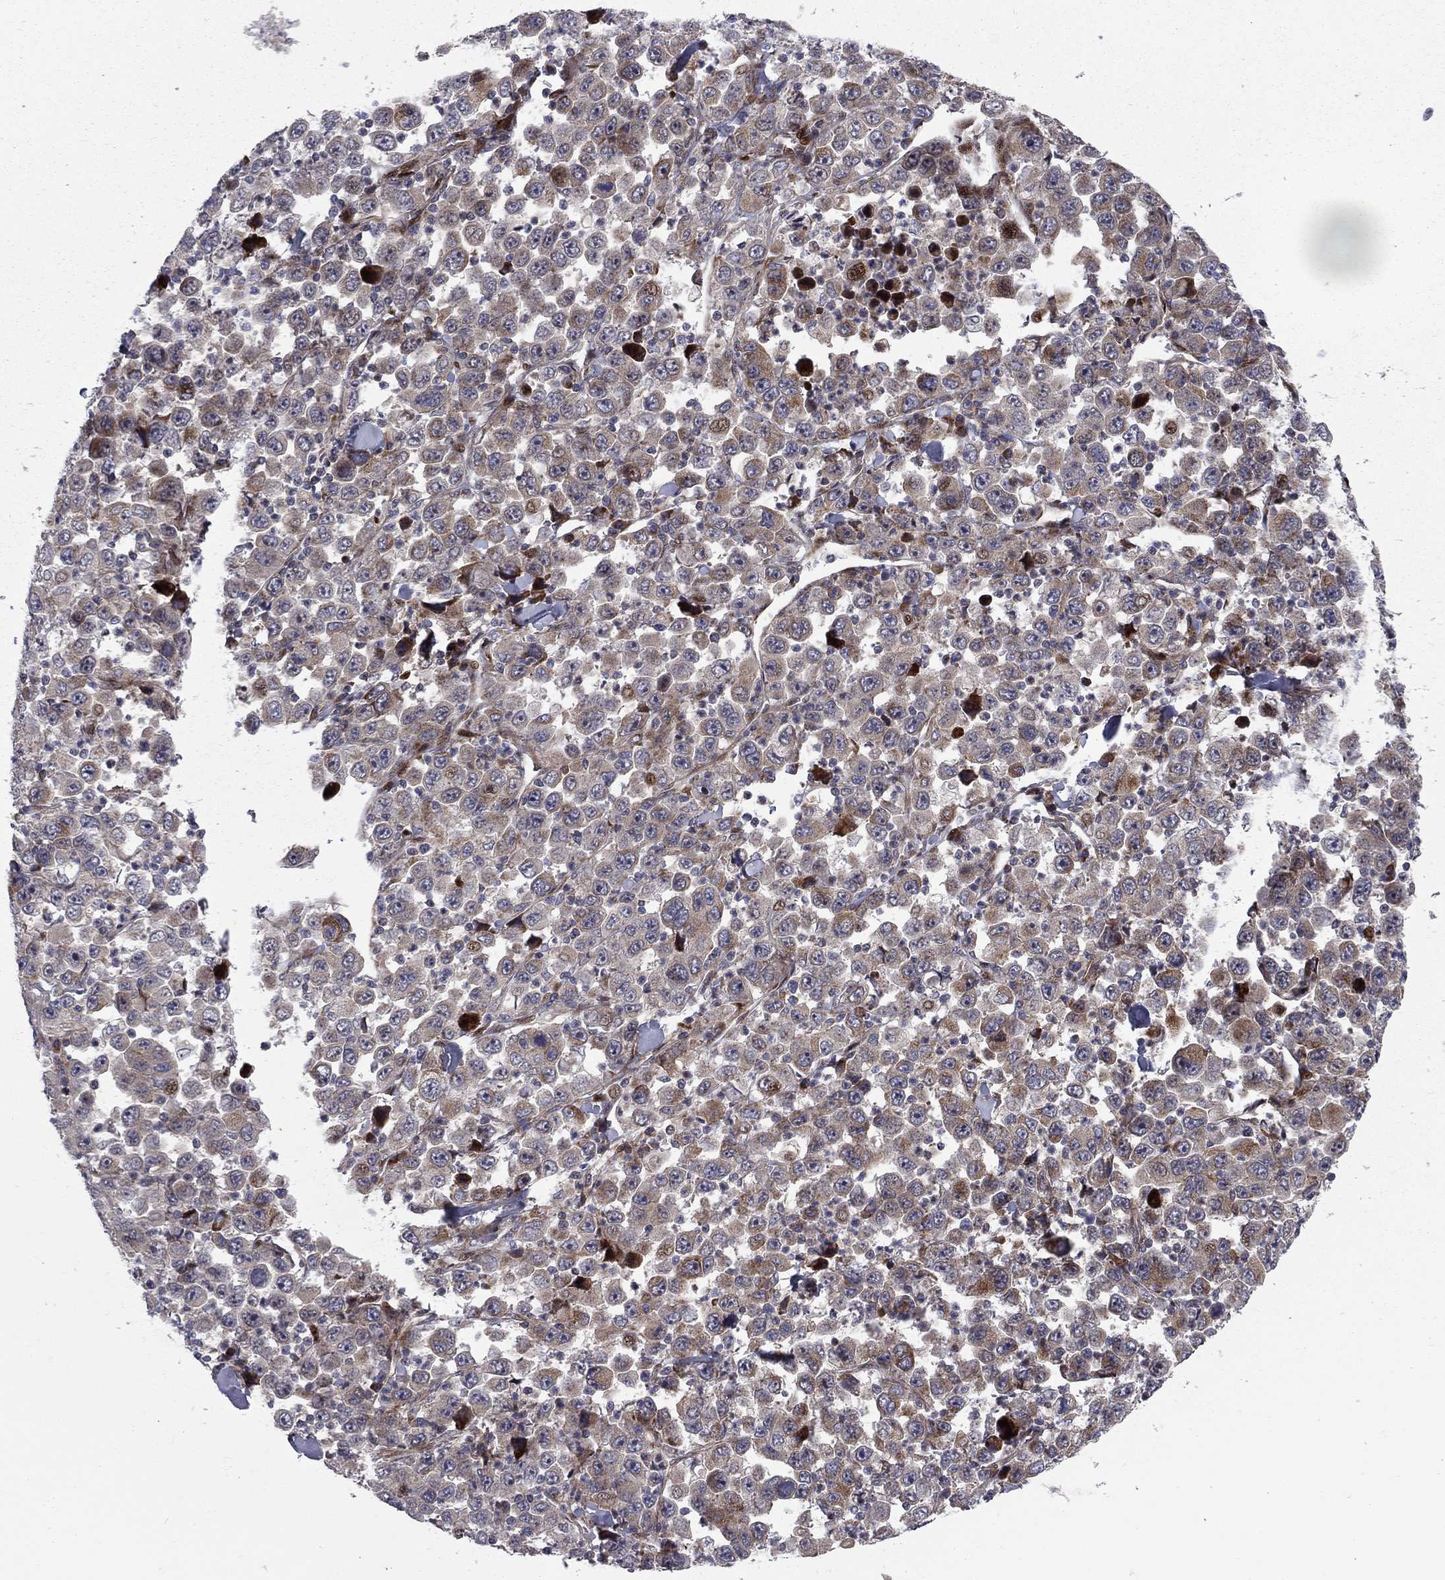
{"staining": {"intensity": "weak", "quantity": "25%-75%", "location": "cytoplasmic/membranous"}, "tissue": "stomach cancer", "cell_type": "Tumor cells", "image_type": "cancer", "snomed": [{"axis": "morphology", "description": "Normal tissue, NOS"}, {"axis": "morphology", "description": "Adenocarcinoma, NOS"}, {"axis": "topography", "description": "Stomach, upper"}, {"axis": "topography", "description": "Stomach"}], "caption": "Adenocarcinoma (stomach) stained with immunohistochemistry (IHC) demonstrates weak cytoplasmic/membranous staining in approximately 25%-75% of tumor cells.", "gene": "MIOS", "patient": {"sex": "male", "age": 59}}